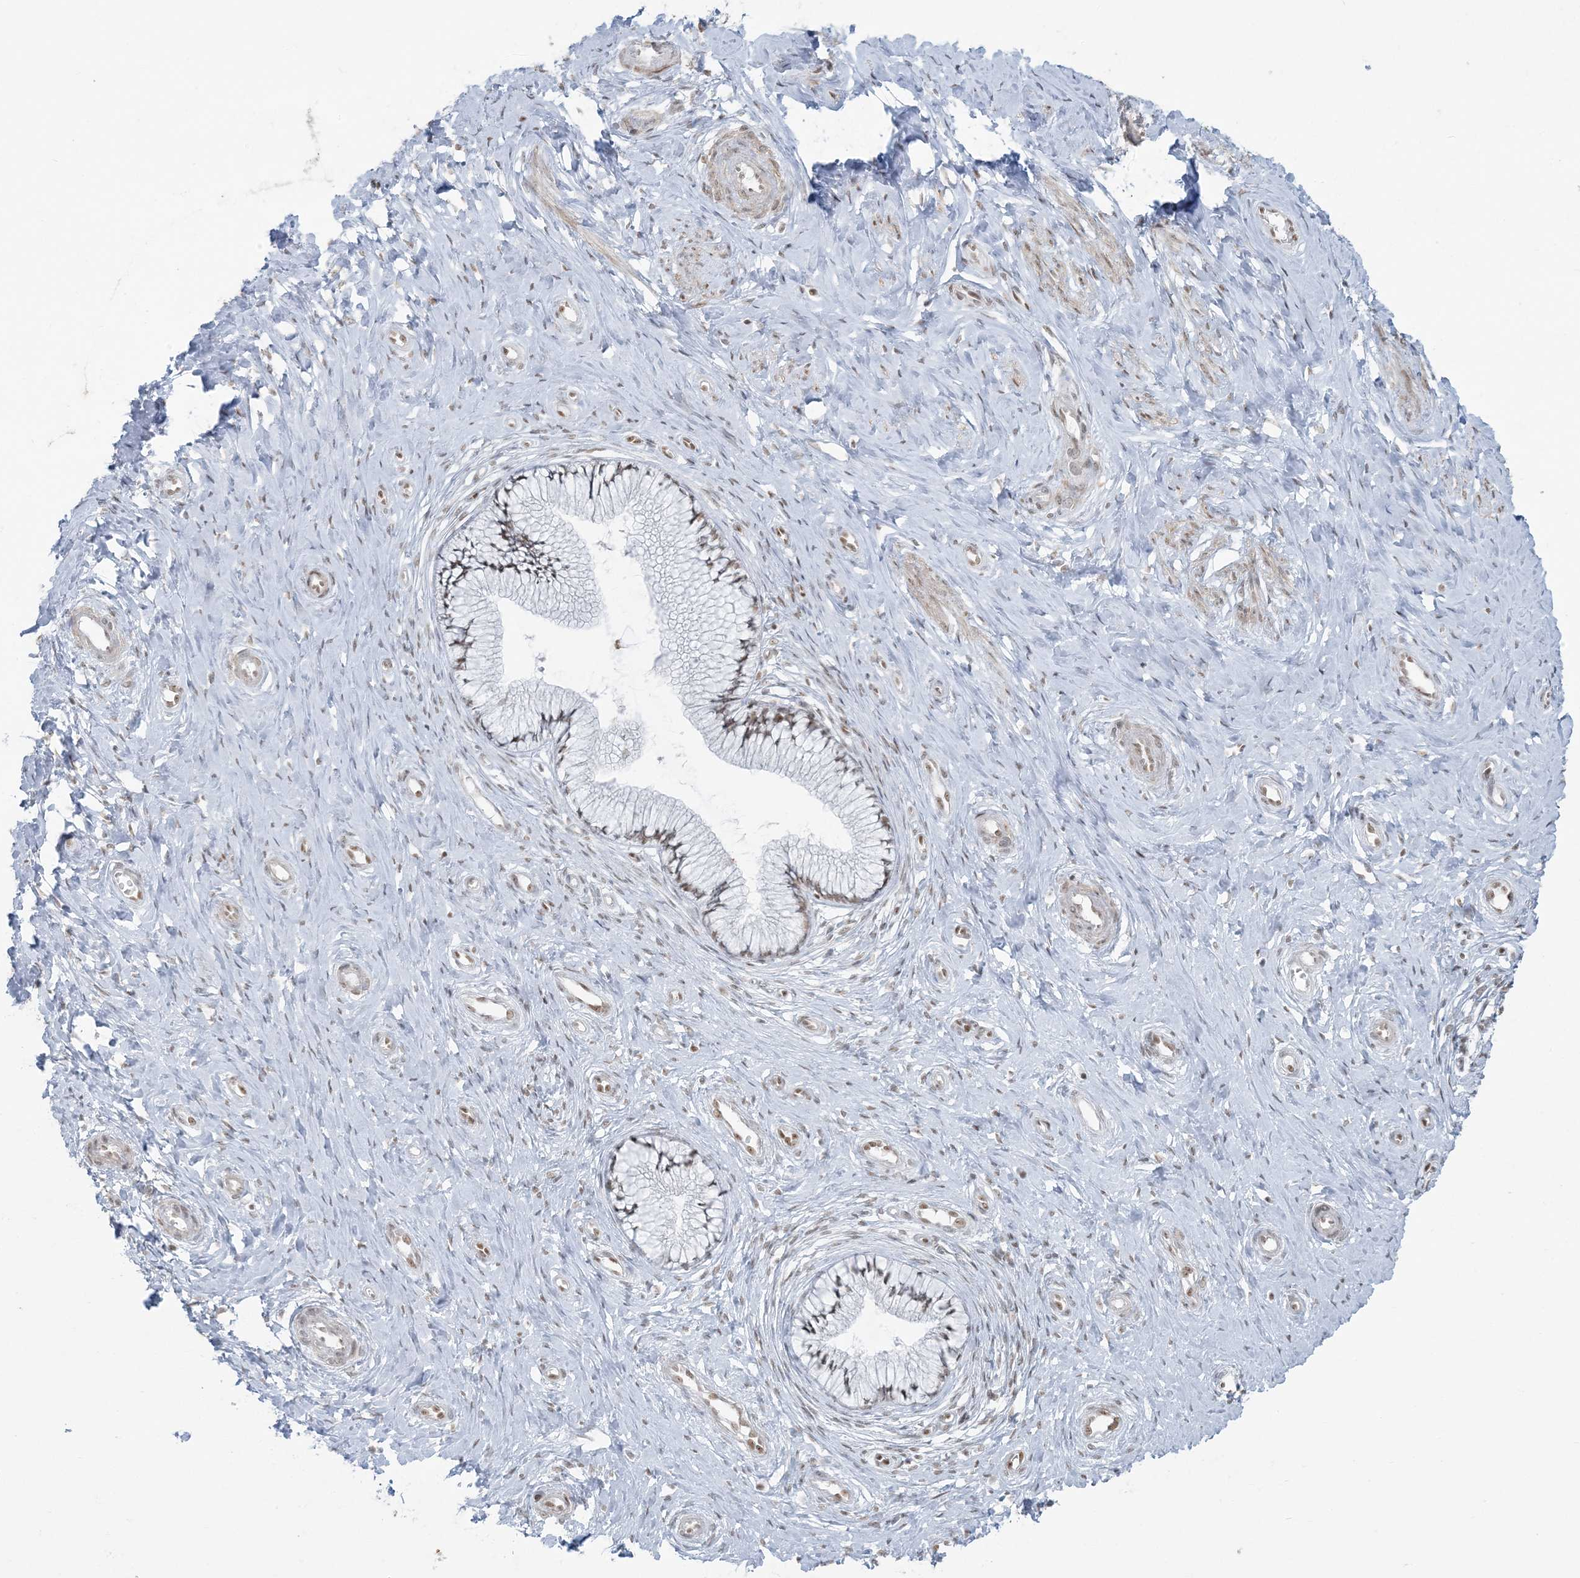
{"staining": {"intensity": "weak", "quantity": "25%-75%", "location": "nuclear"}, "tissue": "cervix", "cell_type": "Glandular cells", "image_type": "normal", "snomed": [{"axis": "morphology", "description": "Normal tissue, NOS"}, {"axis": "topography", "description": "Cervix"}], "caption": "Protein expression analysis of benign human cervix reveals weak nuclear expression in about 25%-75% of glandular cells.", "gene": "ZNF787", "patient": {"sex": "female", "age": 36}}